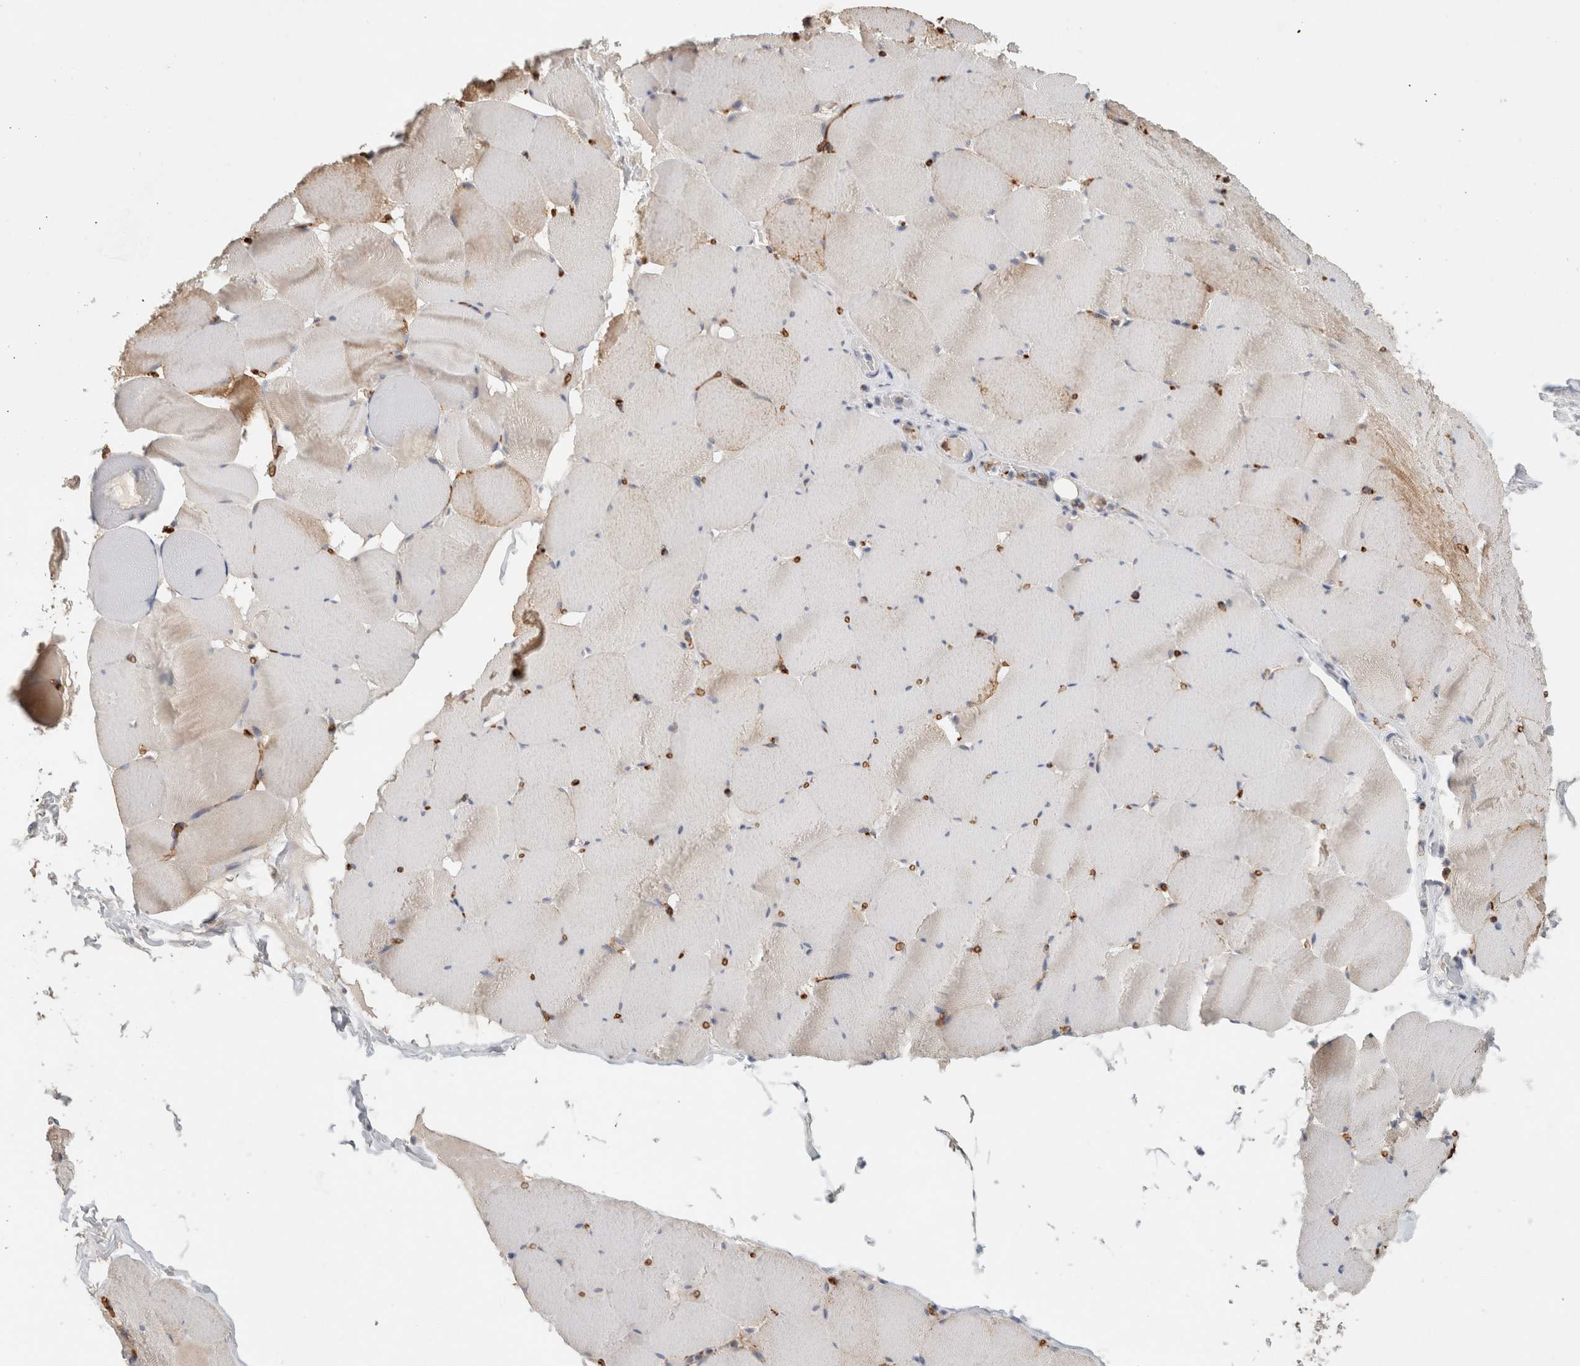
{"staining": {"intensity": "weak", "quantity": "<25%", "location": "cytoplasmic/membranous"}, "tissue": "skeletal muscle", "cell_type": "Myocytes", "image_type": "normal", "snomed": [{"axis": "morphology", "description": "Normal tissue, NOS"}, {"axis": "topography", "description": "Skeletal muscle"}], "caption": "A high-resolution histopathology image shows immunohistochemistry staining of benign skeletal muscle, which shows no significant expression in myocytes. (DAB IHC with hematoxylin counter stain).", "gene": "CD36", "patient": {"sex": "male", "age": 62}}